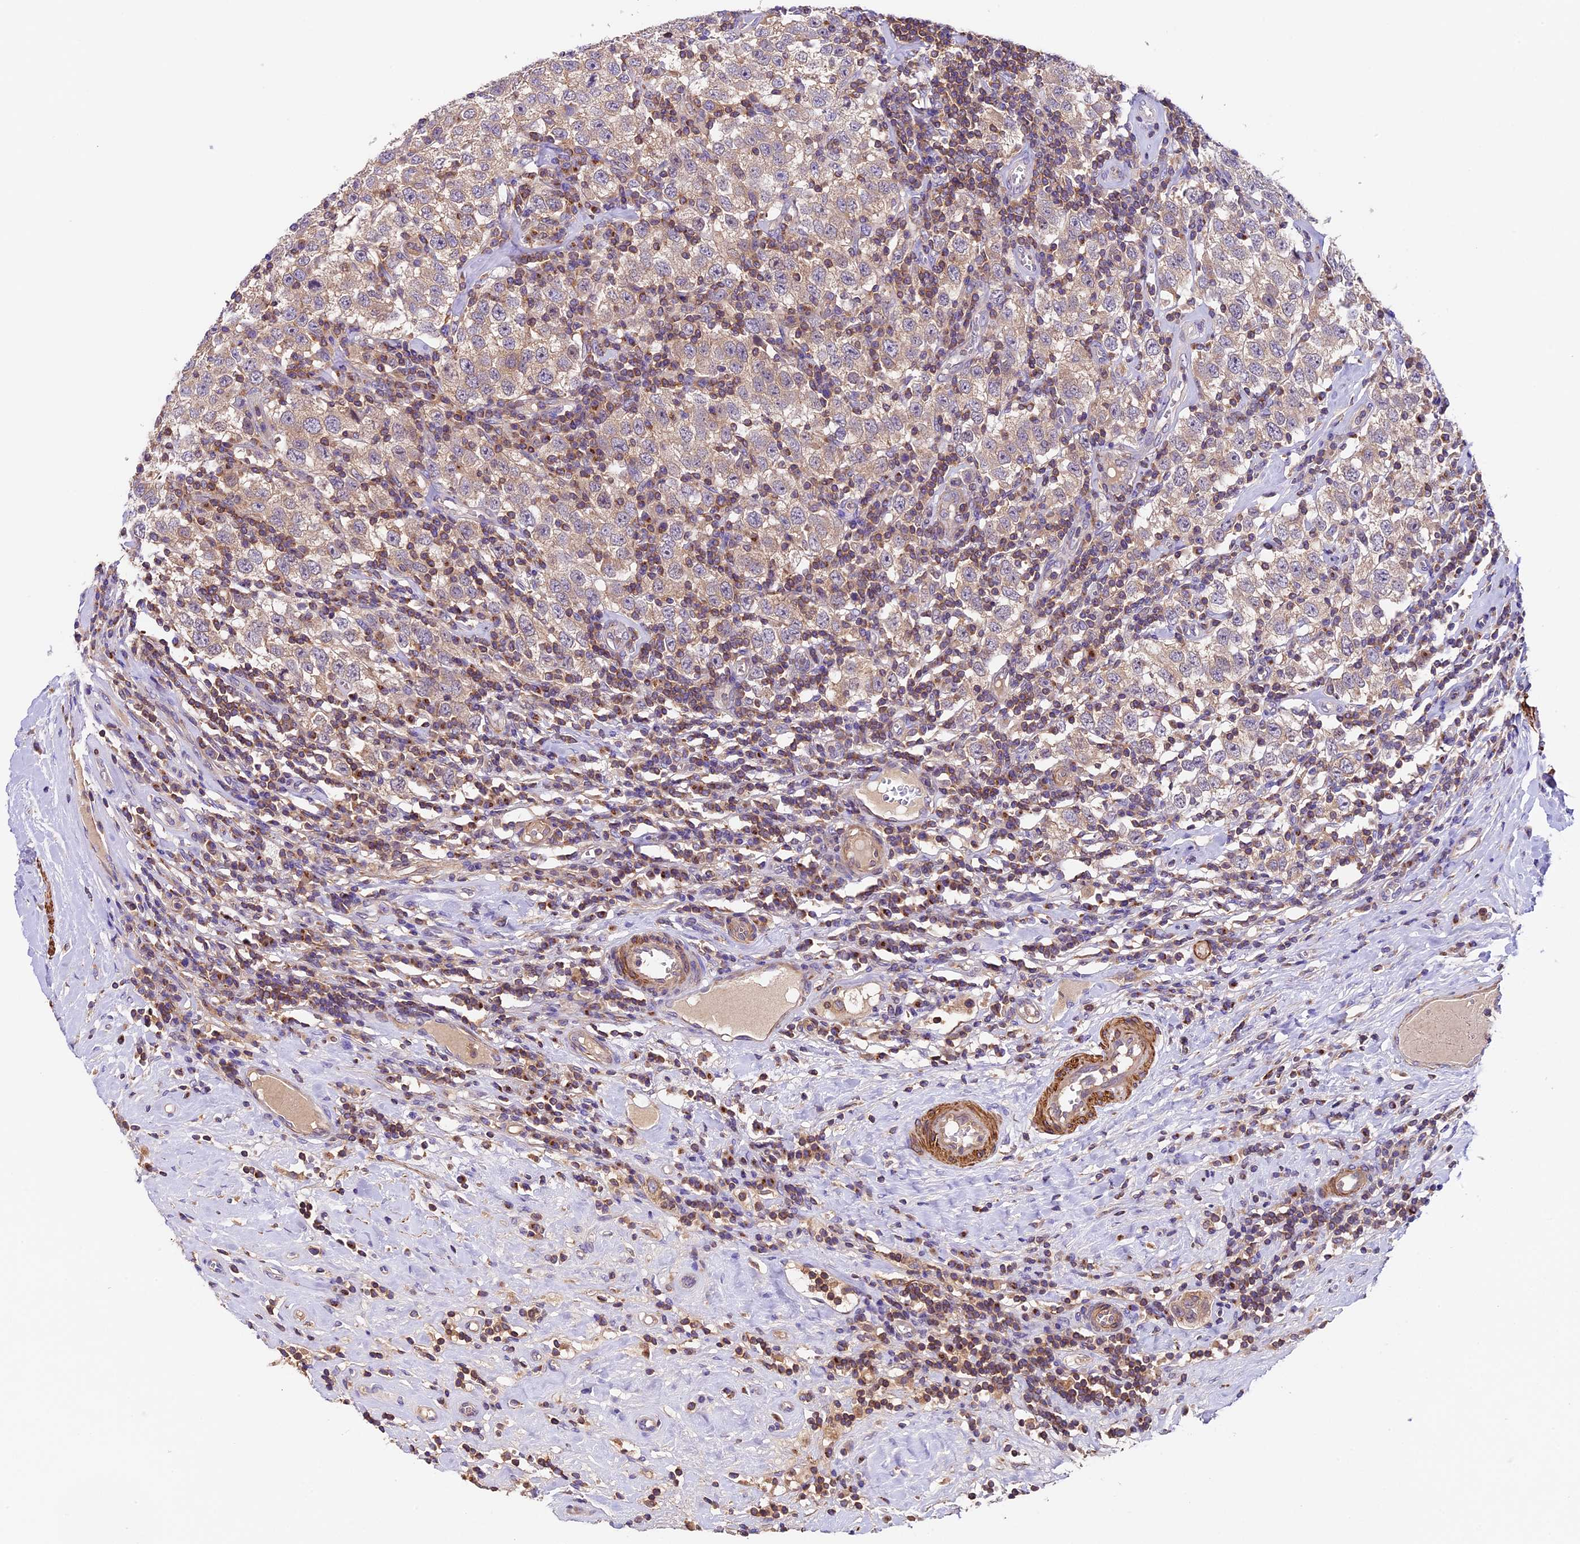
{"staining": {"intensity": "weak", "quantity": "<25%", "location": "cytoplasmic/membranous"}, "tissue": "testis cancer", "cell_type": "Tumor cells", "image_type": "cancer", "snomed": [{"axis": "morphology", "description": "Seminoma, NOS"}, {"axis": "topography", "description": "Testis"}], "caption": "A micrograph of human seminoma (testis) is negative for staining in tumor cells.", "gene": "TBC1D1", "patient": {"sex": "male", "age": 41}}